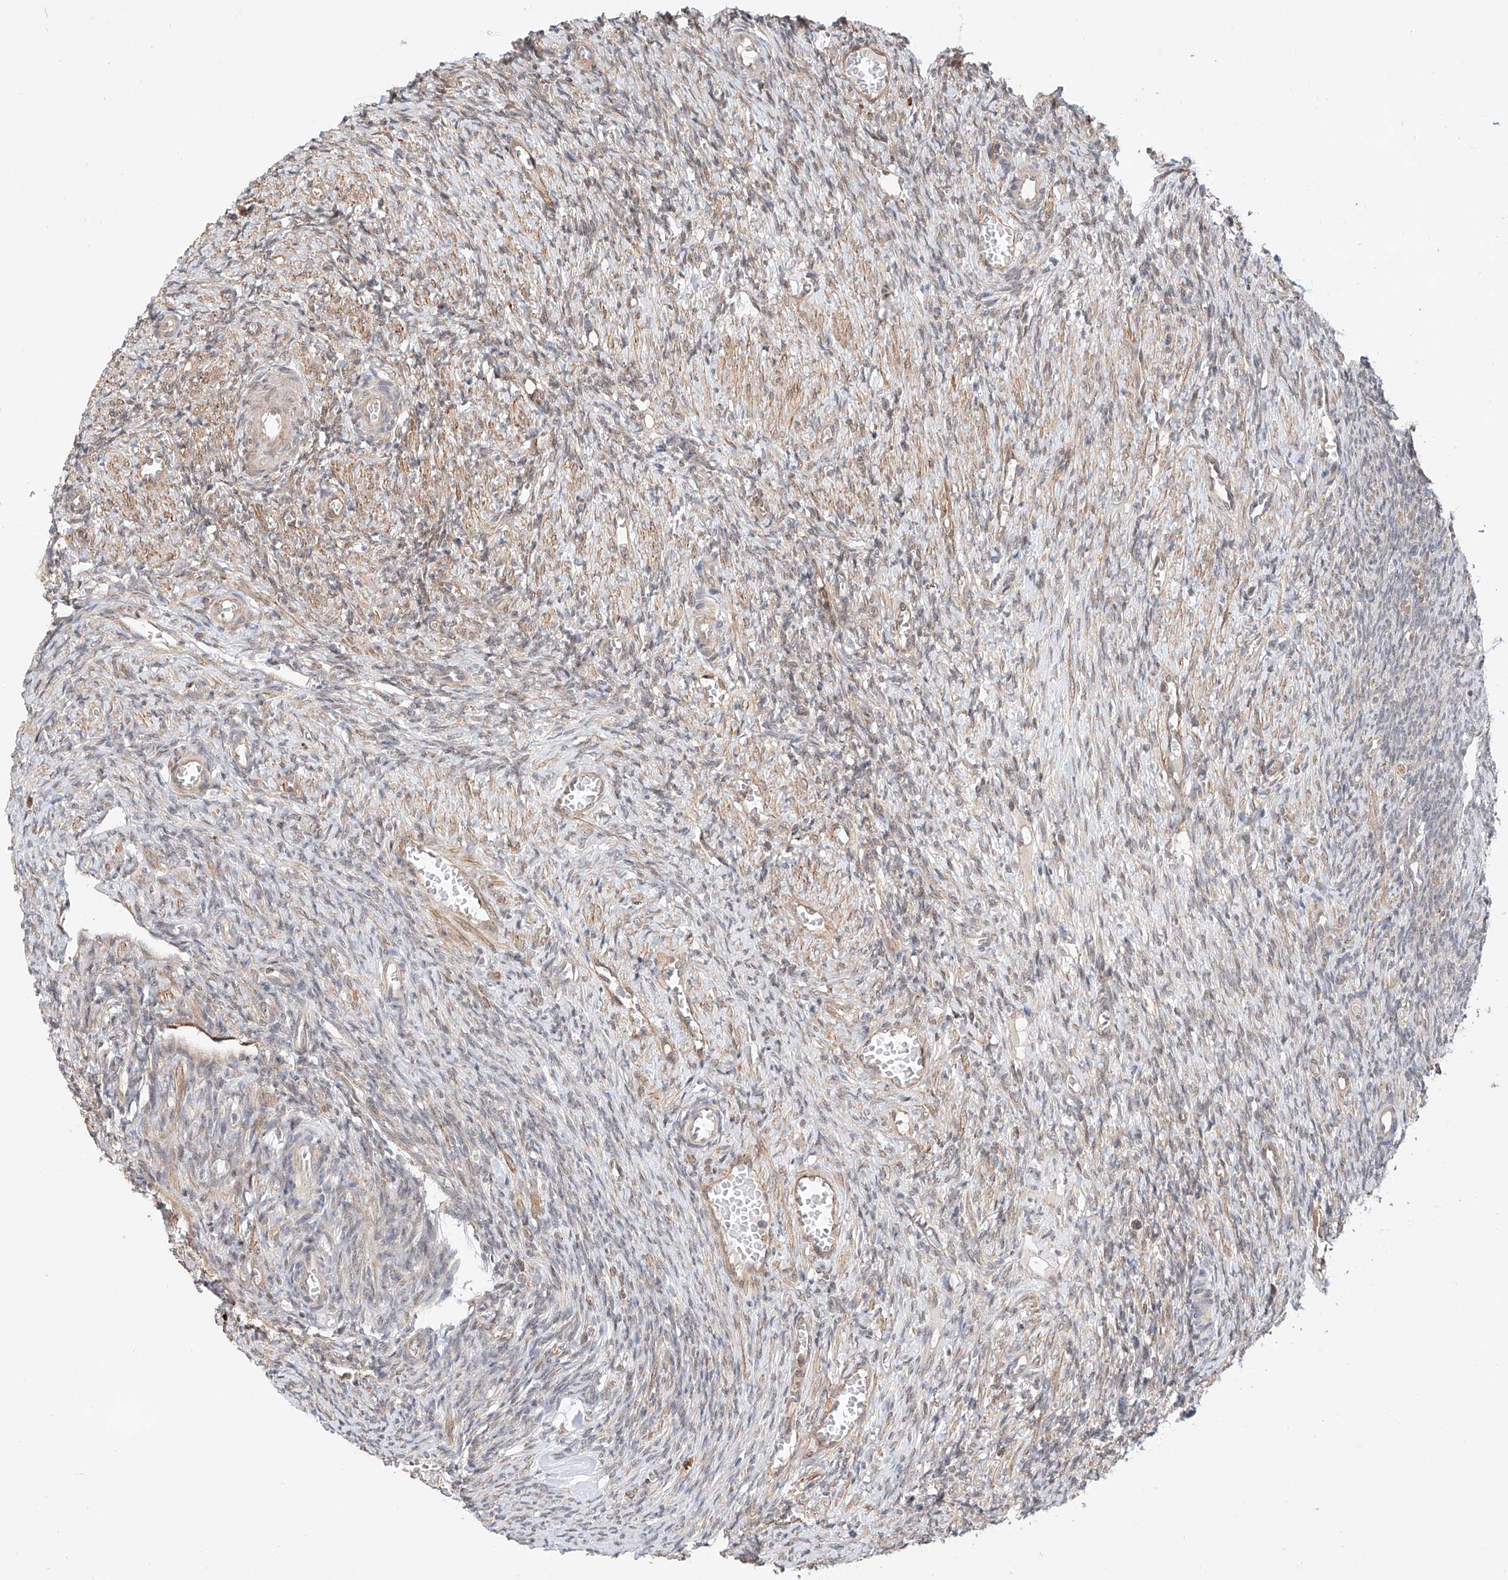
{"staining": {"intensity": "weak", "quantity": "<25%", "location": "cytoplasmic/membranous"}, "tissue": "ovary", "cell_type": "Ovarian stroma cells", "image_type": "normal", "snomed": [{"axis": "morphology", "description": "Normal tissue, NOS"}, {"axis": "topography", "description": "Ovary"}], "caption": "DAB immunohistochemical staining of unremarkable human ovary demonstrates no significant expression in ovarian stroma cells.", "gene": "TSR2", "patient": {"sex": "female", "age": 27}}